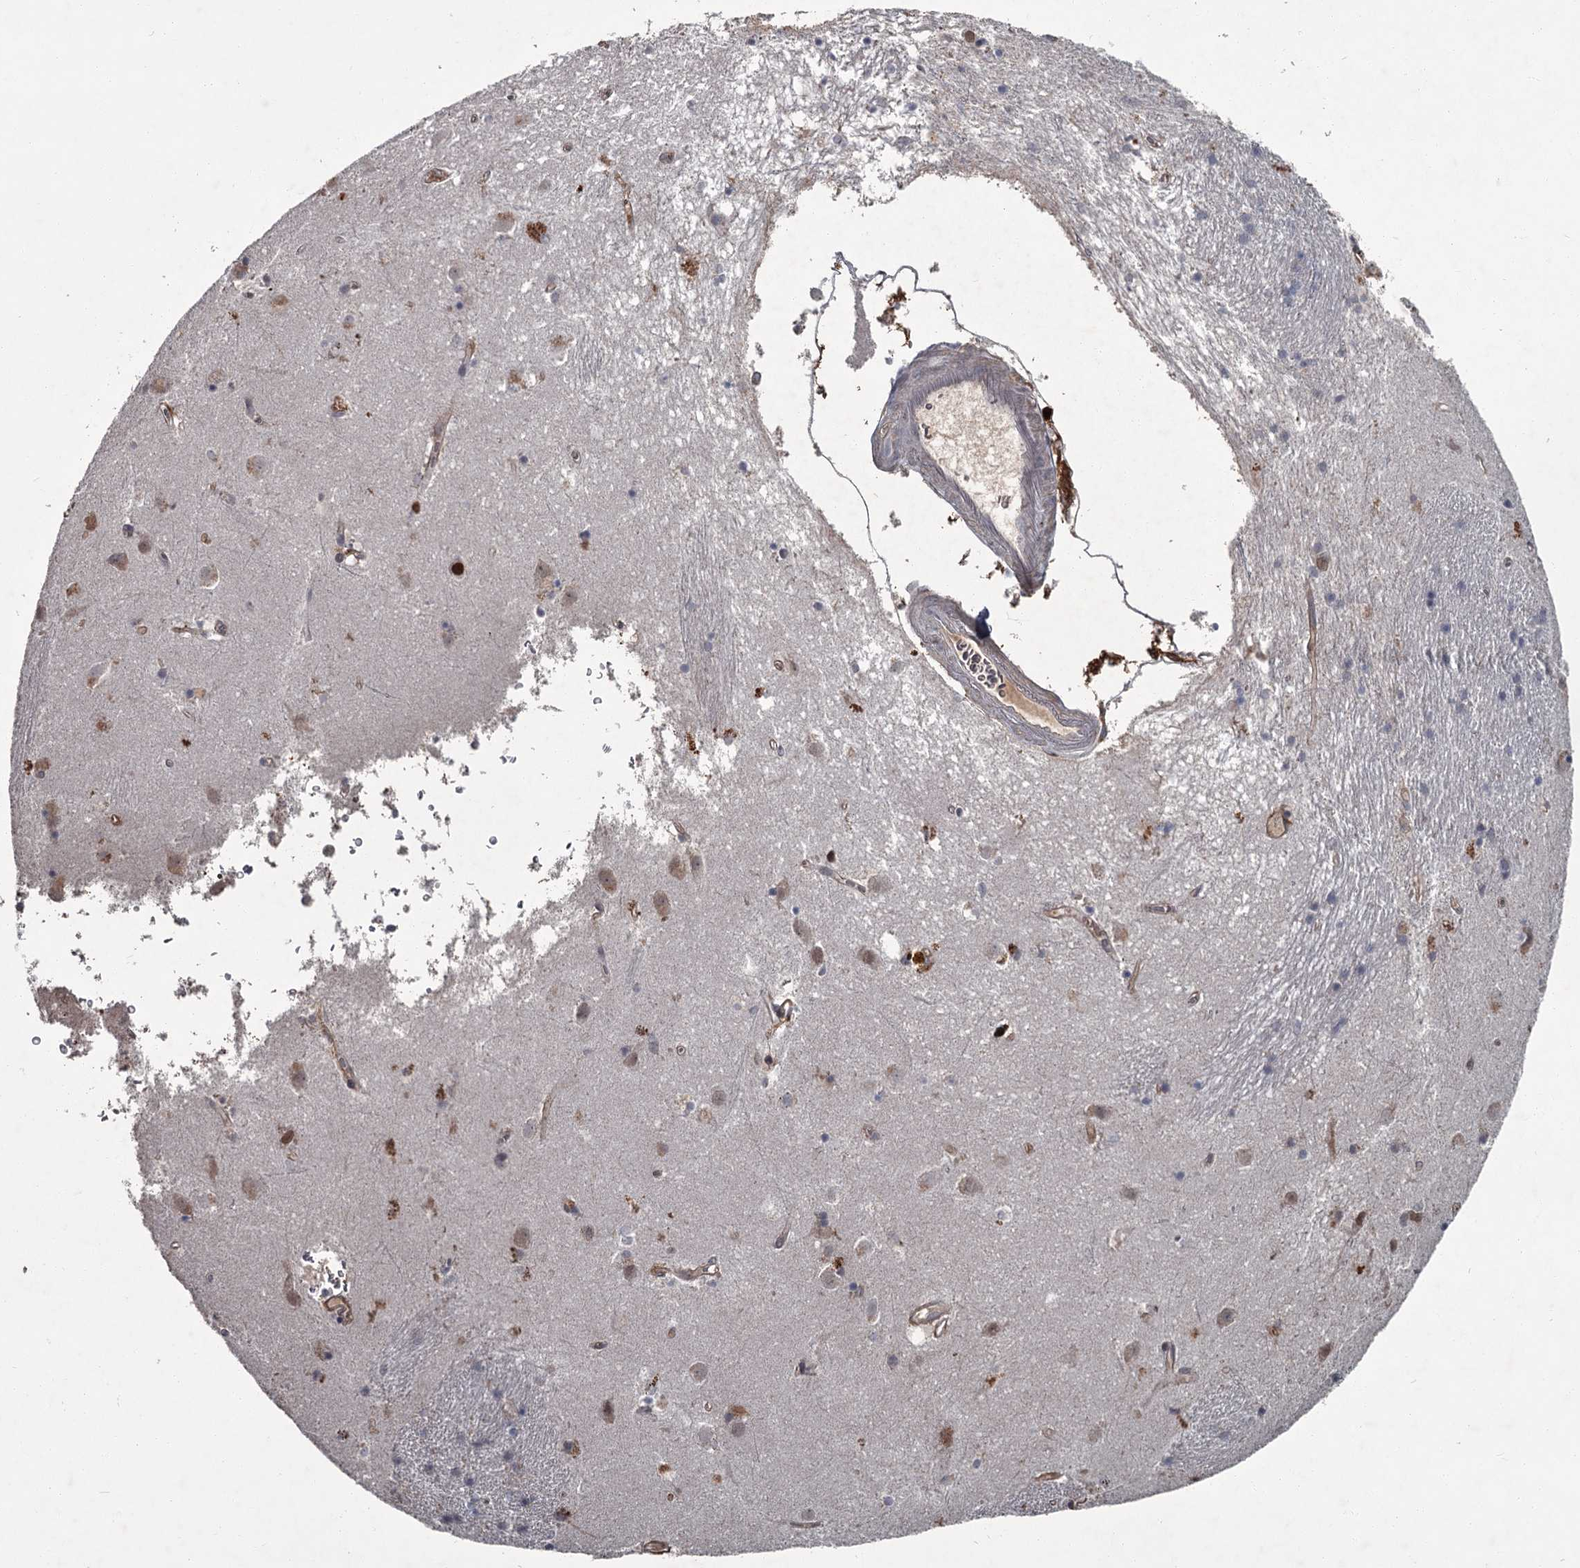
{"staining": {"intensity": "weak", "quantity": "25%-75%", "location": "nuclear"}, "tissue": "caudate", "cell_type": "Glial cells", "image_type": "normal", "snomed": [{"axis": "morphology", "description": "Normal tissue, NOS"}, {"axis": "topography", "description": "Lateral ventricle wall"}], "caption": "Immunohistochemical staining of benign caudate demonstrates low levels of weak nuclear positivity in about 25%-75% of glial cells.", "gene": "FLVCR2", "patient": {"sex": "male", "age": 70}}